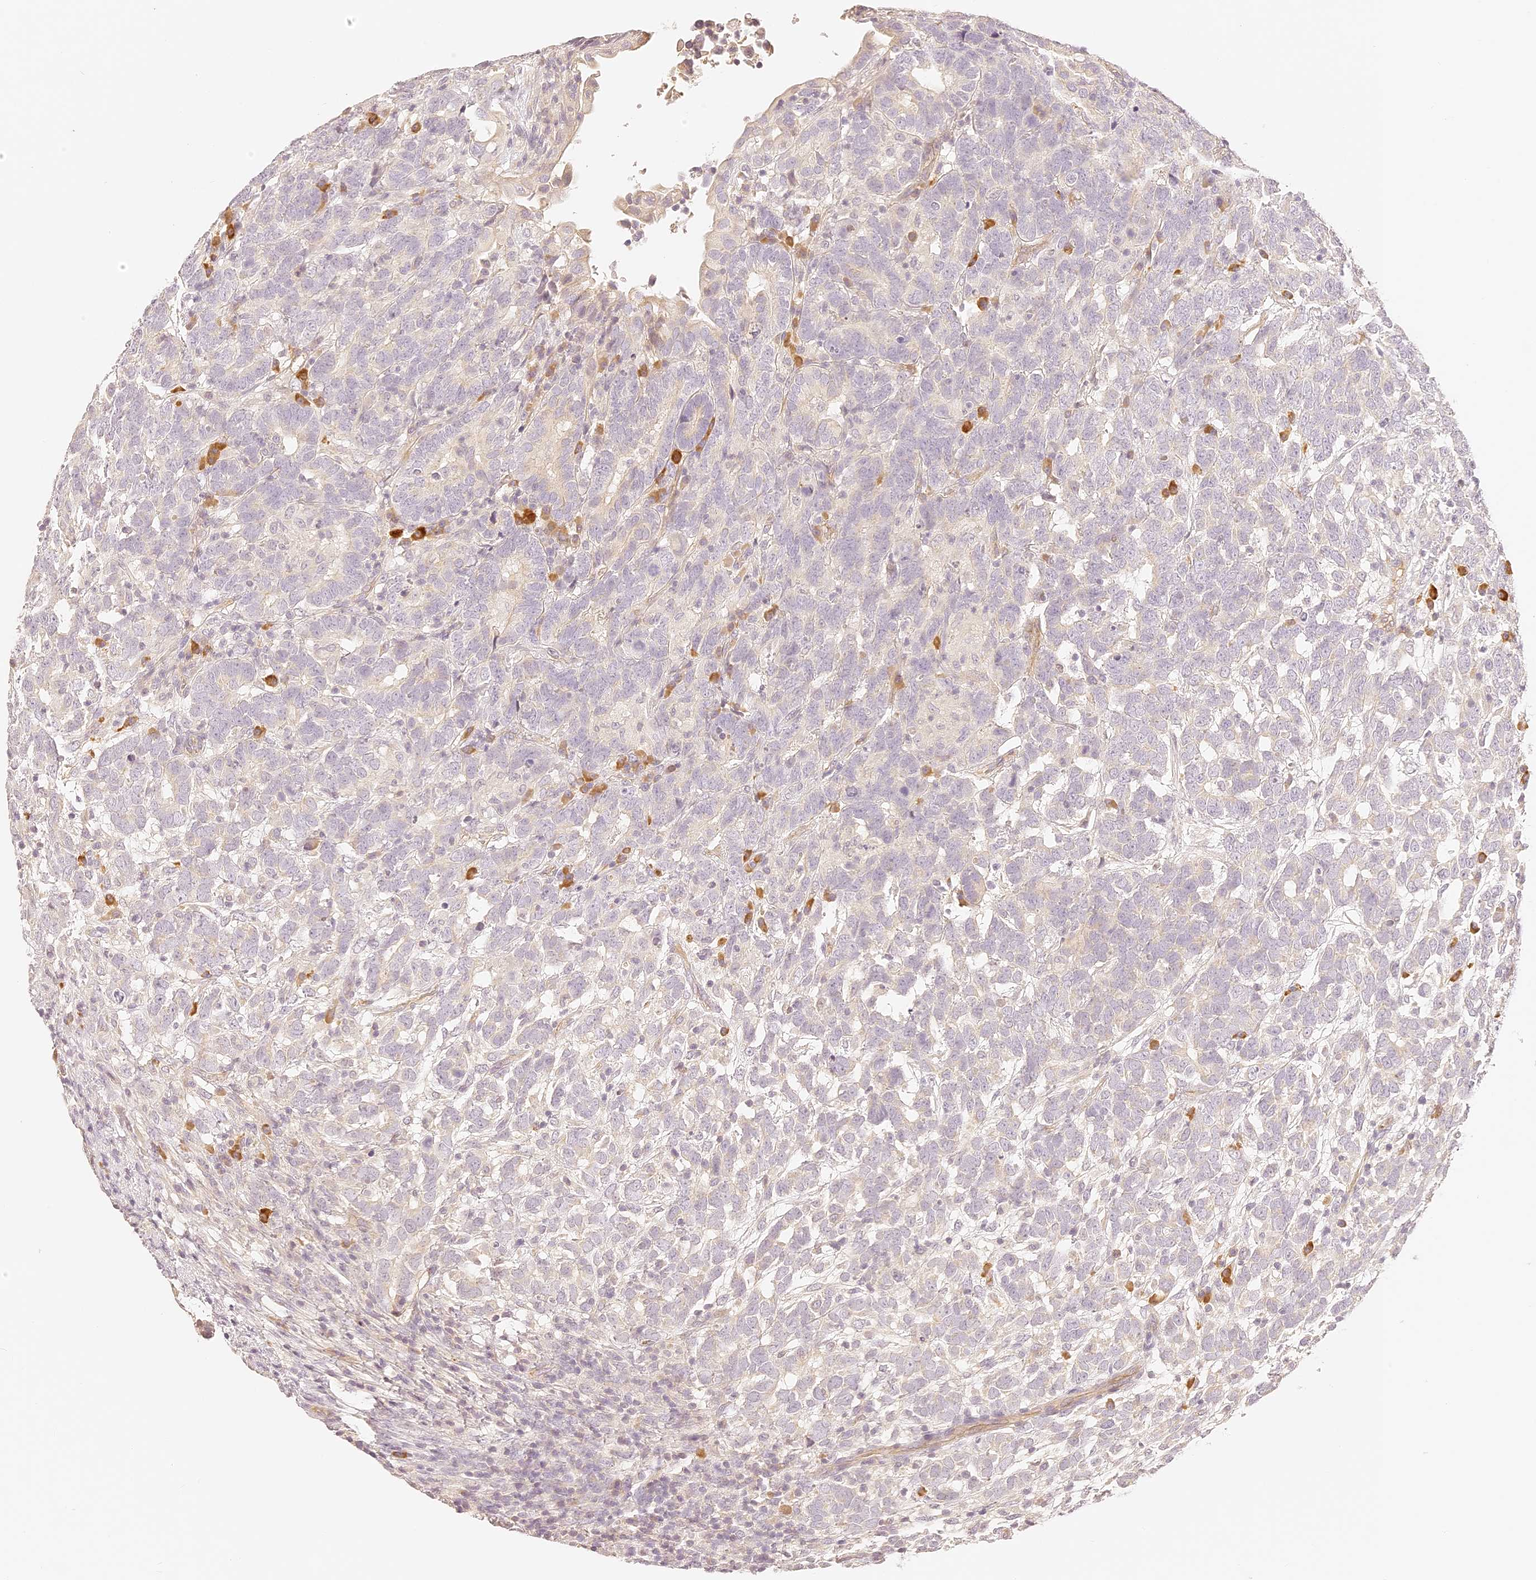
{"staining": {"intensity": "negative", "quantity": "none", "location": "none"}, "tissue": "testis cancer", "cell_type": "Tumor cells", "image_type": "cancer", "snomed": [{"axis": "morphology", "description": "Carcinoma, Embryonal, NOS"}, {"axis": "topography", "description": "Testis"}], "caption": "This is an immunohistochemistry (IHC) histopathology image of embryonal carcinoma (testis). There is no staining in tumor cells.", "gene": "TRIM45", "patient": {"sex": "male", "age": 26}}